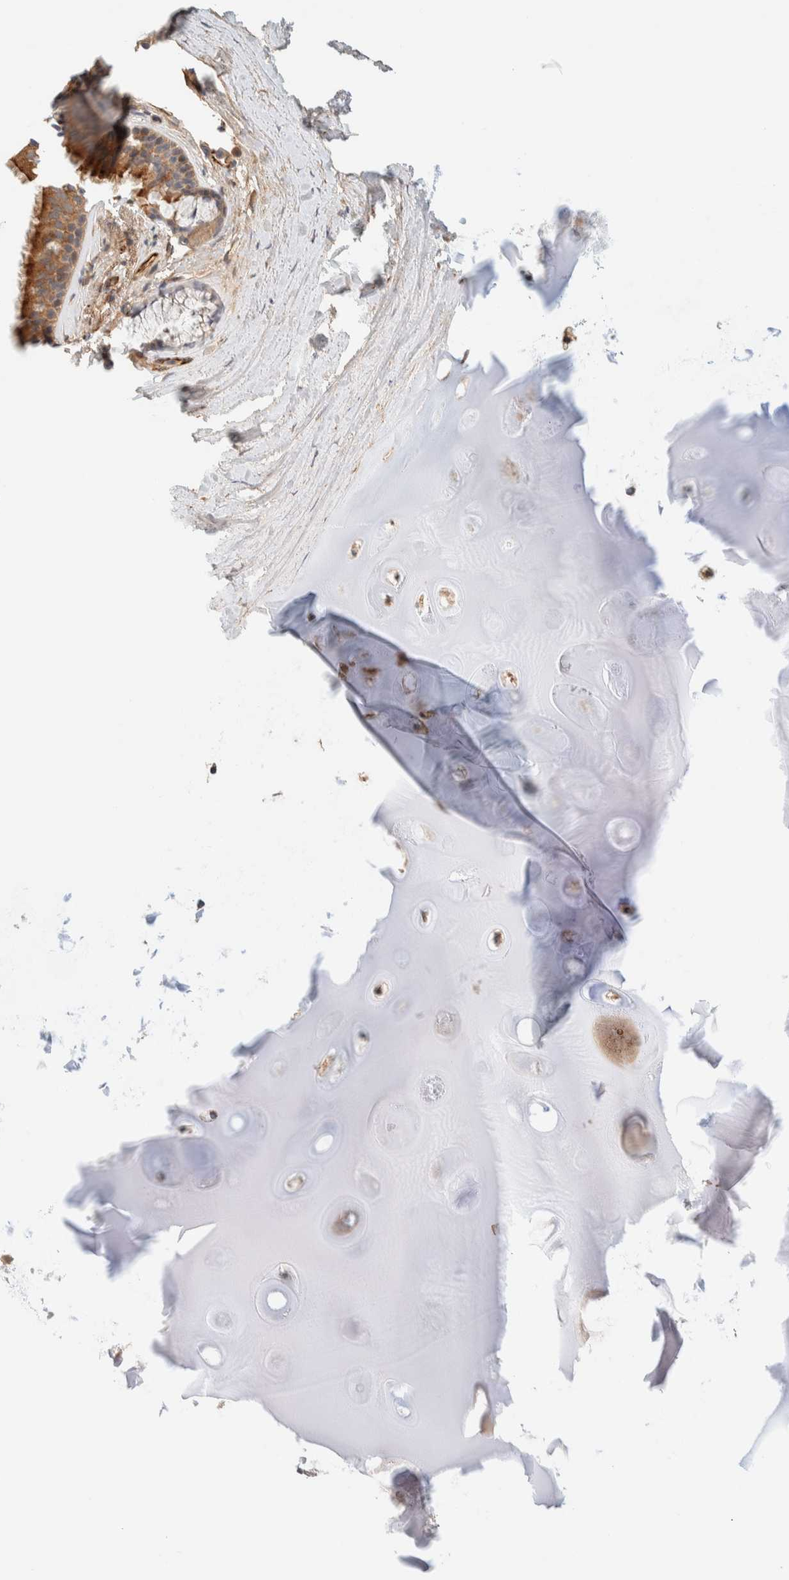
{"staining": {"intensity": "moderate", "quantity": ">75%", "location": "cytoplasmic/membranous"}, "tissue": "bronchus", "cell_type": "Respiratory epithelial cells", "image_type": "normal", "snomed": [{"axis": "morphology", "description": "Normal tissue, NOS"}, {"axis": "topography", "description": "Cartilage tissue"}], "caption": "Protein expression analysis of unremarkable human bronchus reveals moderate cytoplasmic/membranous expression in about >75% of respiratory epithelial cells.", "gene": "FAT1", "patient": {"sex": "female", "age": 63}}